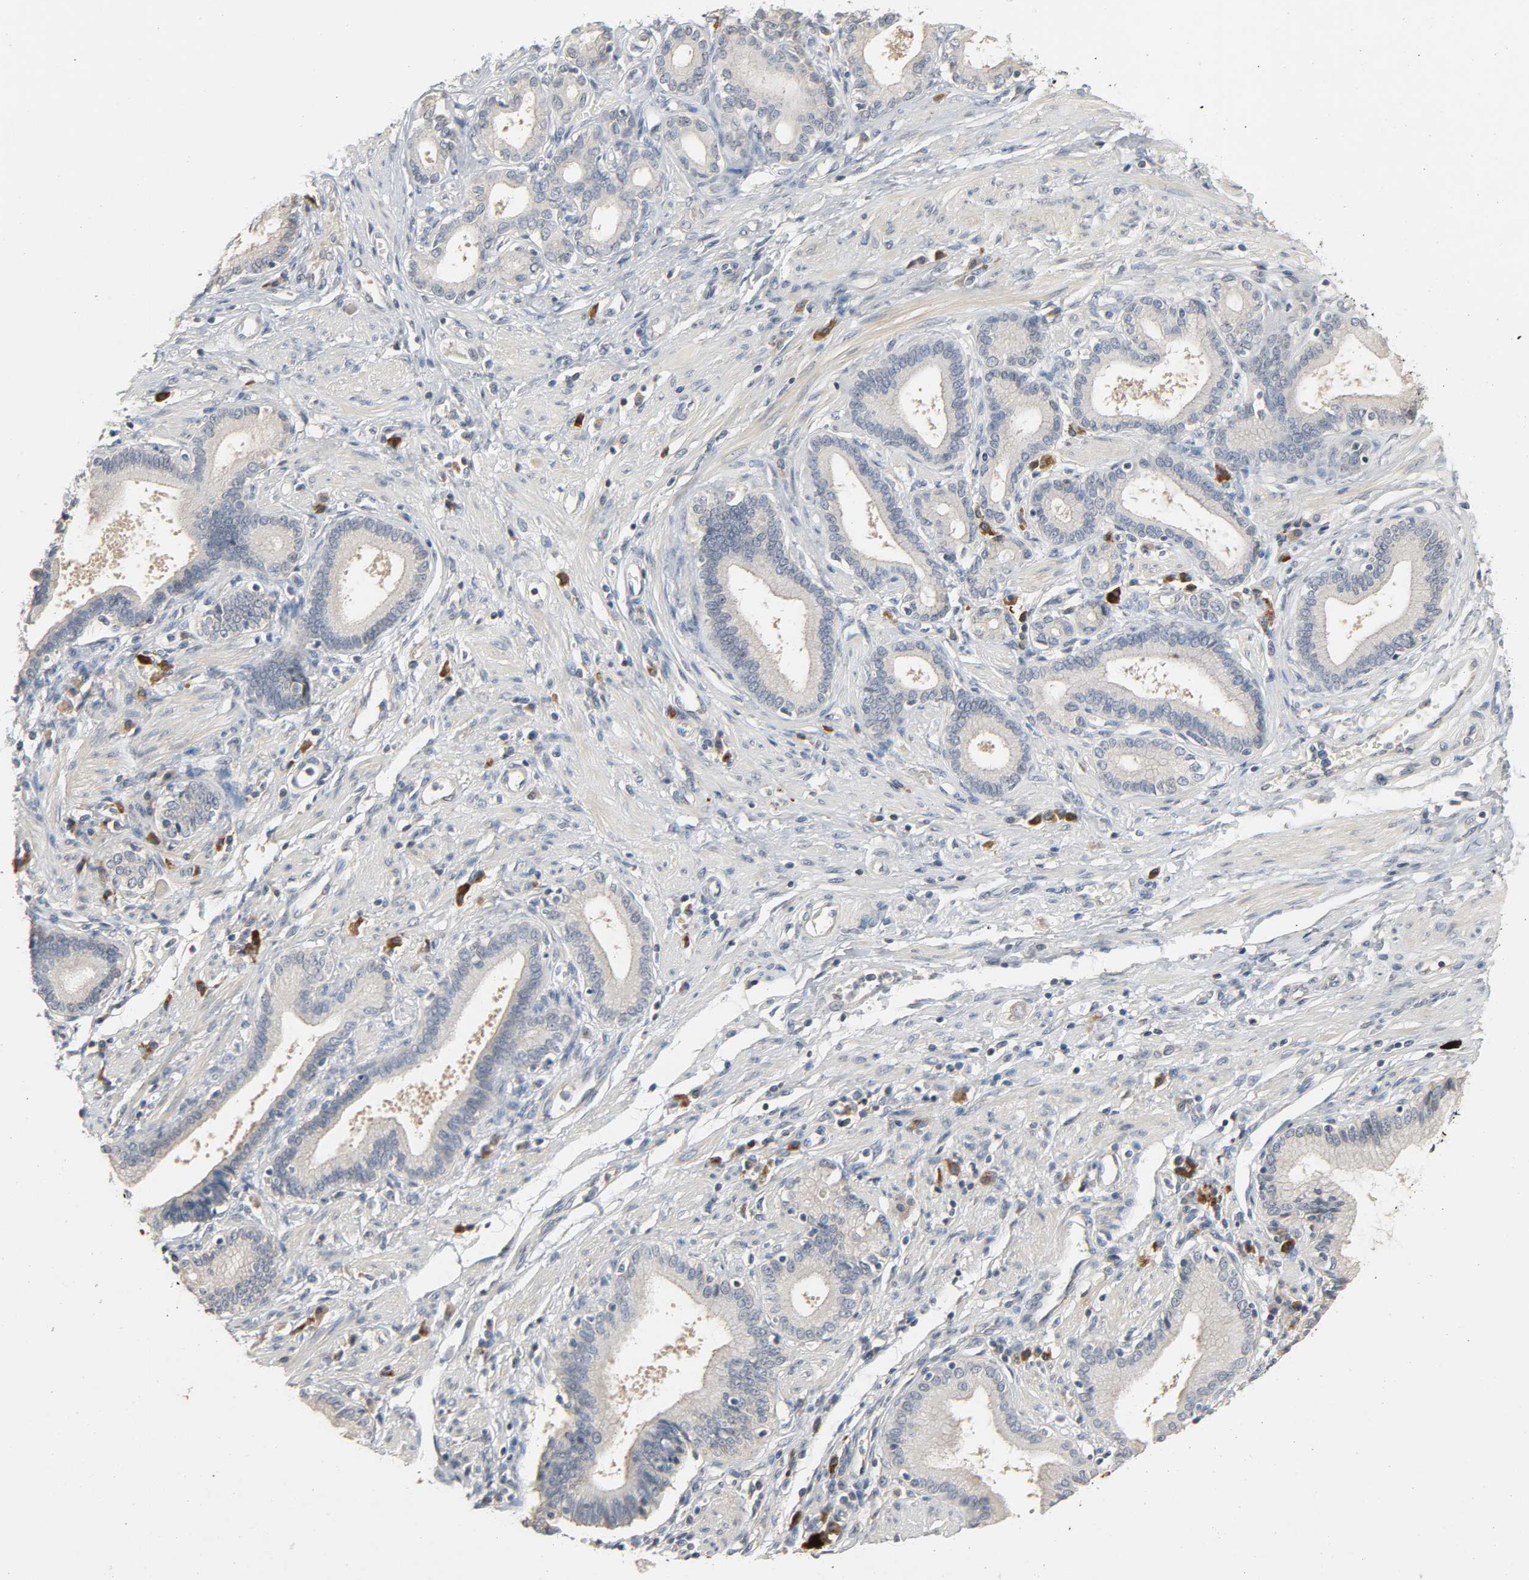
{"staining": {"intensity": "negative", "quantity": "none", "location": "none"}, "tissue": "pancreatic cancer", "cell_type": "Tumor cells", "image_type": "cancer", "snomed": [{"axis": "morphology", "description": "Adenocarcinoma, NOS"}, {"axis": "topography", "description": "Pancreas"}], "caption": "An image of pancreatic adenocarcinoma stained for a protein reveals no brown staining in tumor cells.", "gene": "CD4", "patient": {"sex": "female", "age": 48}}